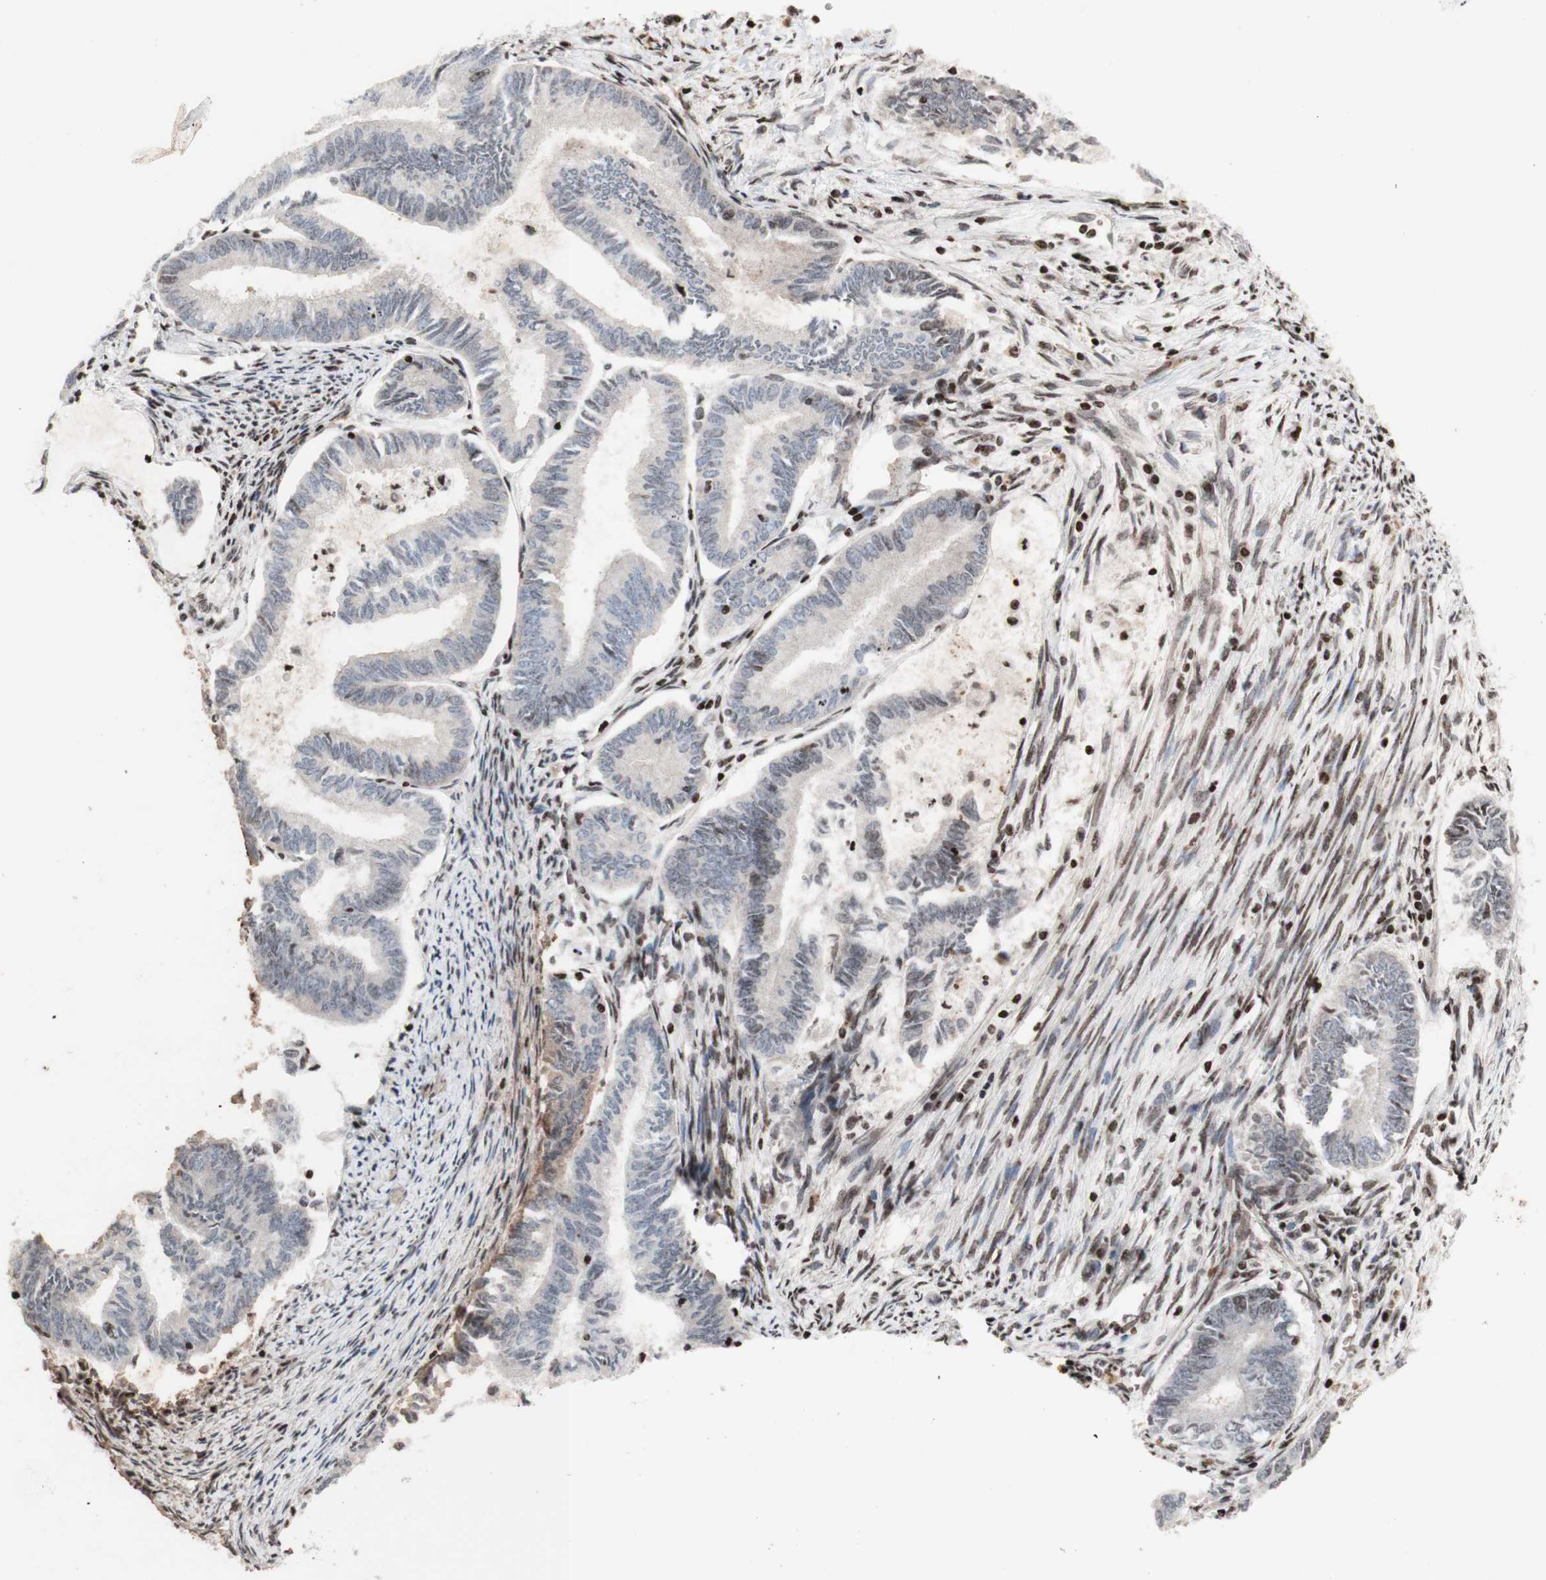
{"staining": {"intensity": "negative", "quantity": "none", "location": "none"}, "tissue": "endometrial cancer", "cell_type": "Tumor cells", "image_type": "cancer", "snomed": [{"axis": "morphology", "description": "Adenocarcinoma, NOS"}, {"axis": "topography", "description": "Endometrium"}], "caption": "This is a micrograph of IHC staining of endometrial cancer, which shows no positivity in tumor cells.", "gene": "POLA1", "patient": {"sex": "female", "age": 86}}